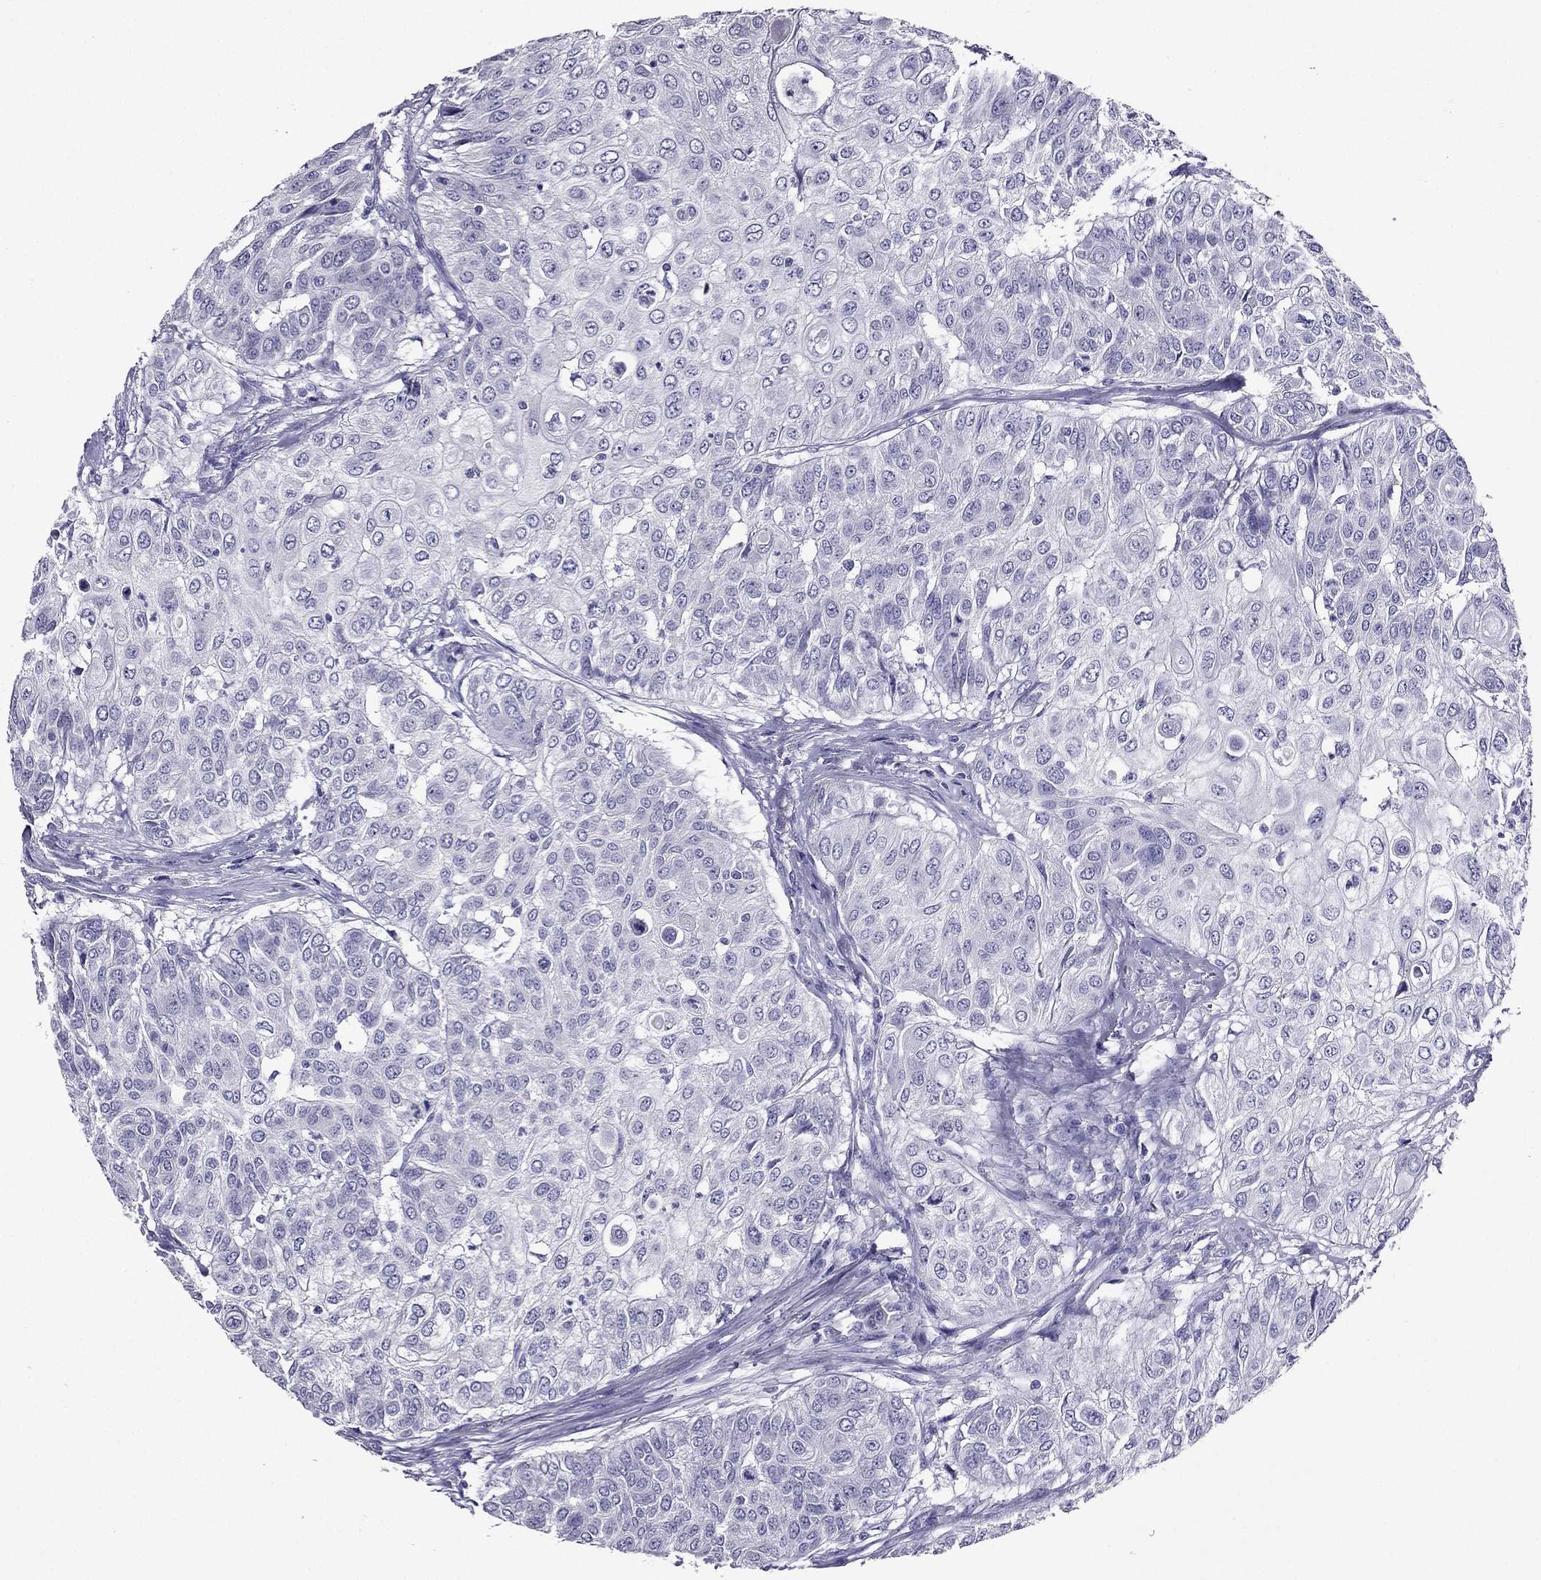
{"staining": {"intensity": "negative", "quantity": "none", "location": "none"}, "tissue": "urothelial cancer", "cell_type": "Tumor cells", "image_type": "cancer", "snomed": [{"axis": "morphology", "description": "Urothelial carcinoma, High grade"}, {"axis": "topography", "description": "Urinary bladder"}], "caption": "Immunohistochemistry image of neoplastic tissue: human urothelial carcinoma (high-grade) stained with DAB (3,3'-diaminobenzidine) demonstrates no significant protein positivity in tumor cells. The staining is performed using DAB brown chromogen with nuclei counter-stained in using hematoxylin.", "gene": "ZNF541", "patient": {"sex": "female", "age": 79}}